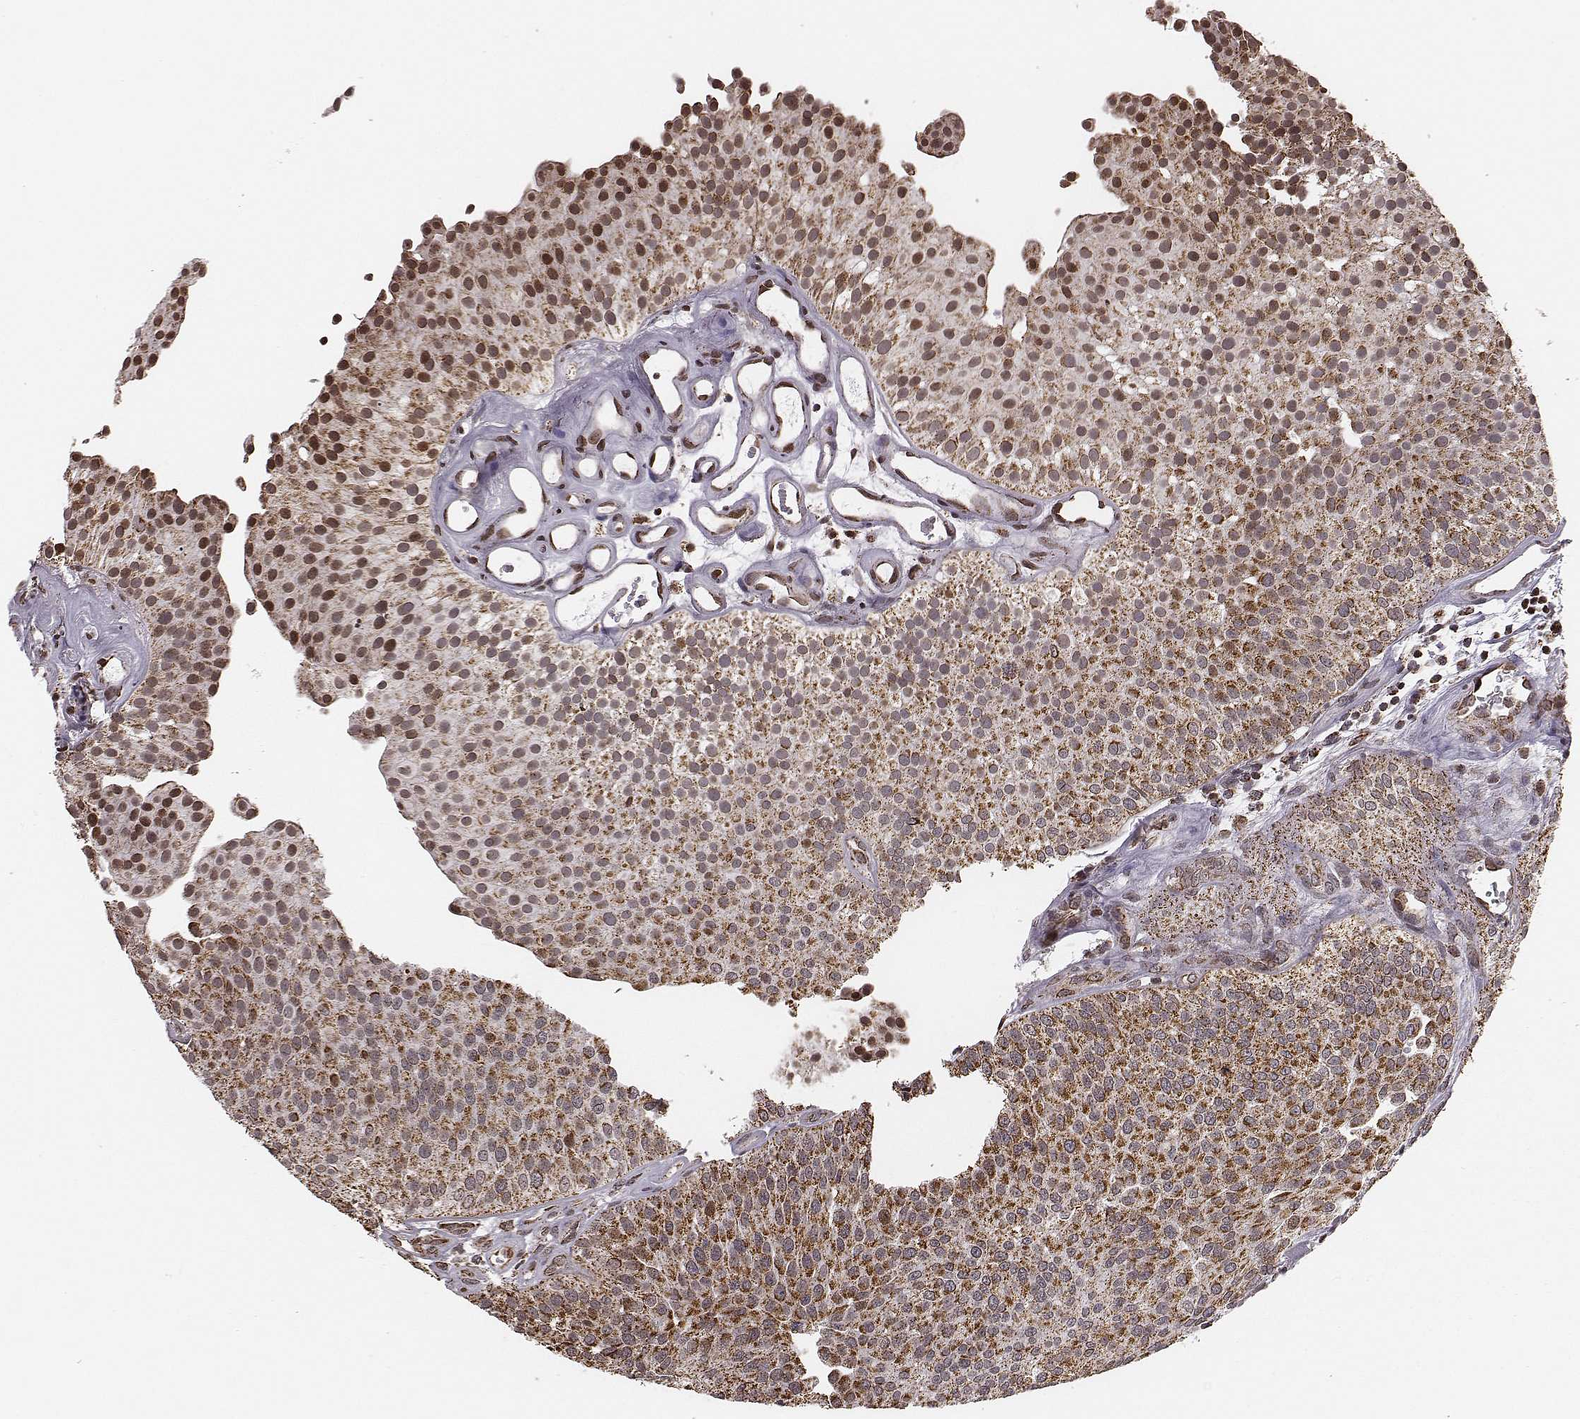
{"staining": {"intensity": "moderate", "quantity": ">75%", "location": "cytoplasmic/membranous"}, "tissue": "urothelial cancer", "cell_type": "Tumor cells", "image_type": "cancer", "snomed": [{"axis": "morphology", "description": "Urothelial carcinoma, Low grade"}, {"axis": "topography", "description": "Urinary bladder"}], "caption": "A brown stain highlights moderate cytoplasmic/membranous positivity of a protein in human urothelial carcinoma (low-grade) tumor cells.", "gene": "ACOT2", "patient": {"sex": "female", "age": 87}}